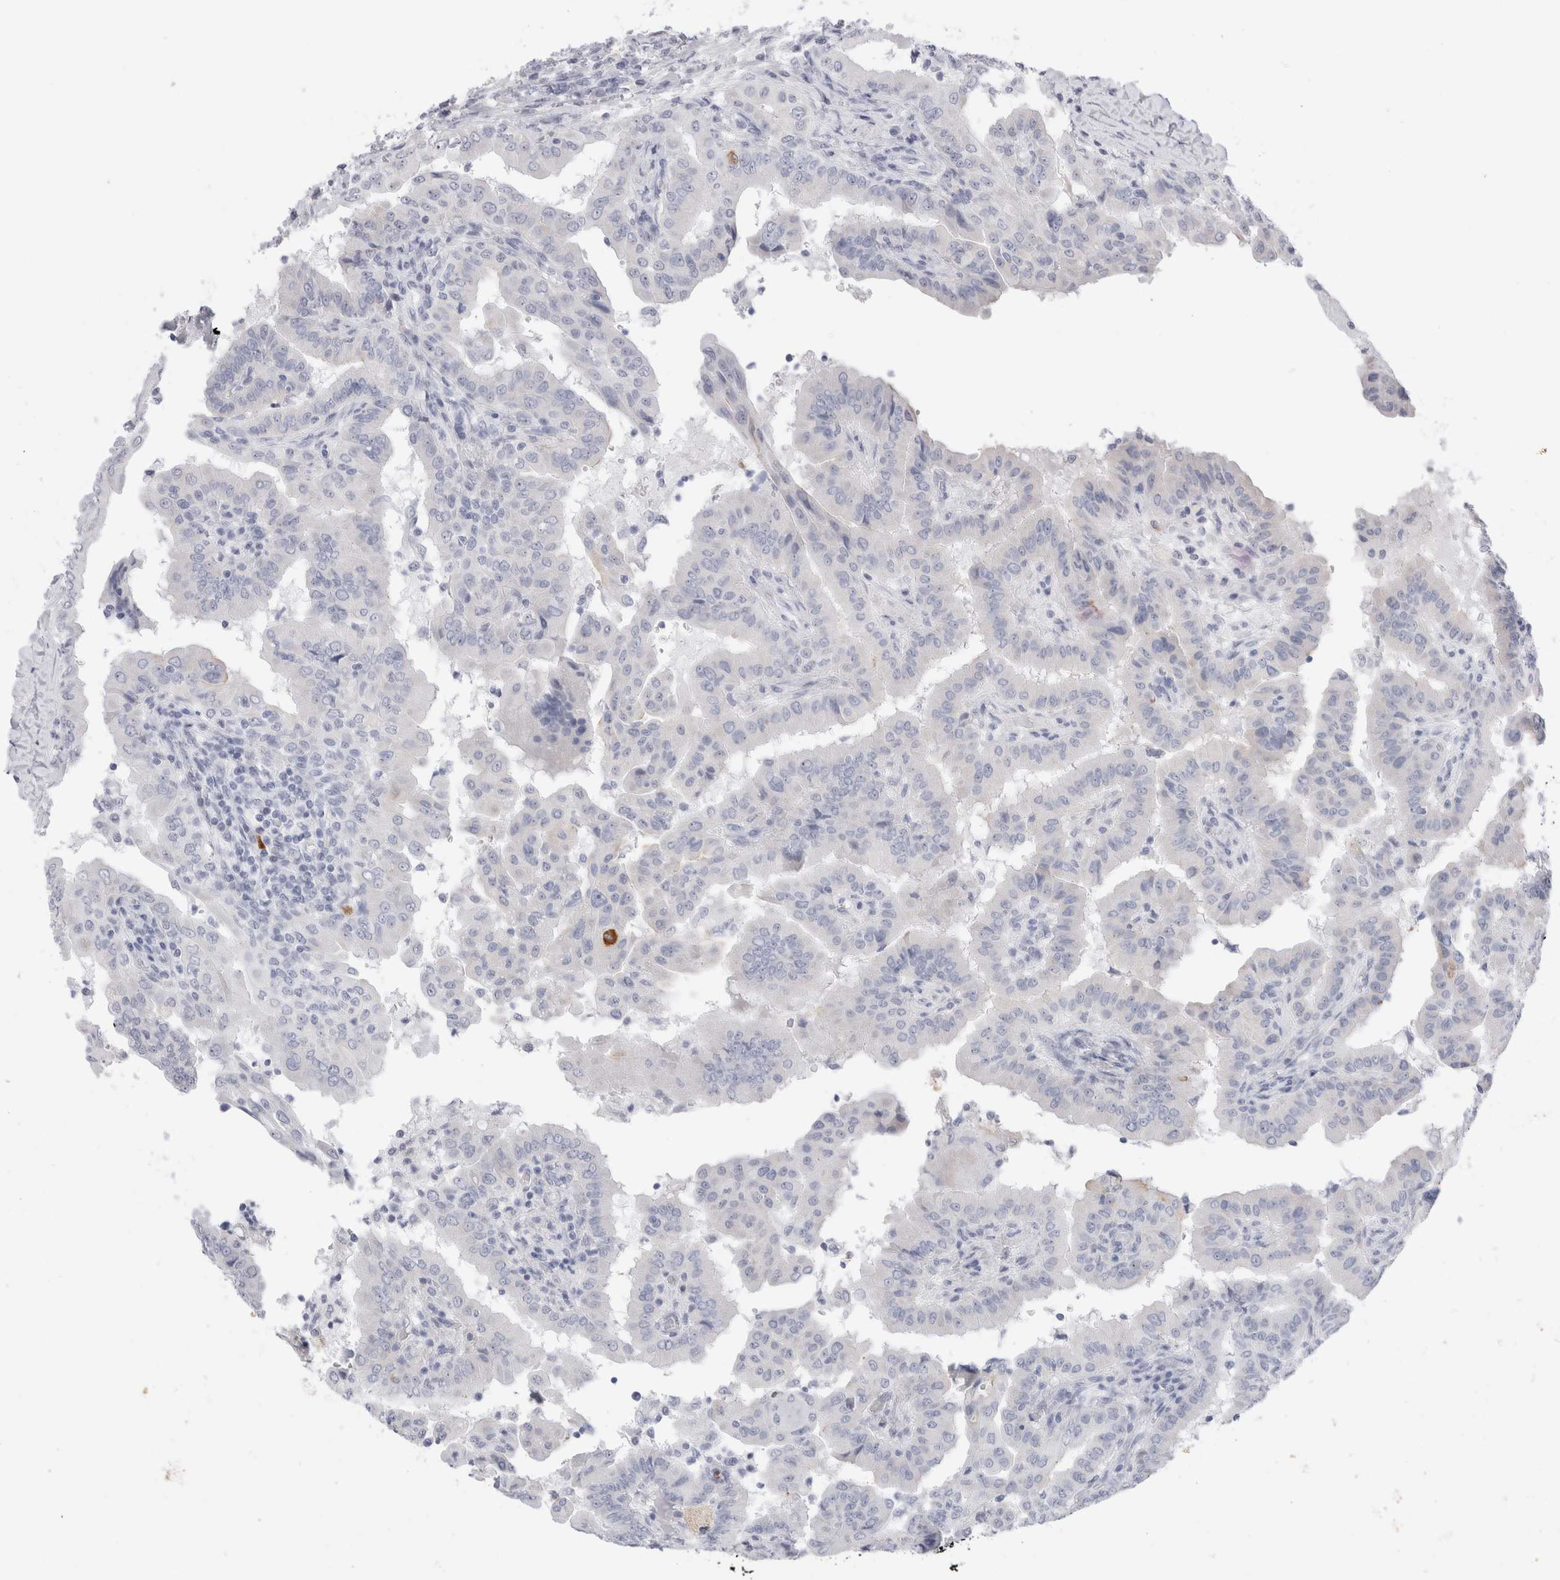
{"staining": {"intensity": "negative", "quantity": "none", "location": "none"}, "tissue": "thyroid cancer", "cell_type": "Tumor cells", "image_type": "cancer", "snomed": [{"axis": "morphology", "description": "Papillary adenocarcinoma, NOS"}, {"axis": "topography", "description": "Thyroid gland"}], "caption": "This is an immunohistochemistry (IHC) micrograph of human thyroid cancer (papillary adenocarcinoma). There is no staining in tumor cells.", "gene": "MUC15", "patient": {"sex": "male", "age": 33}}